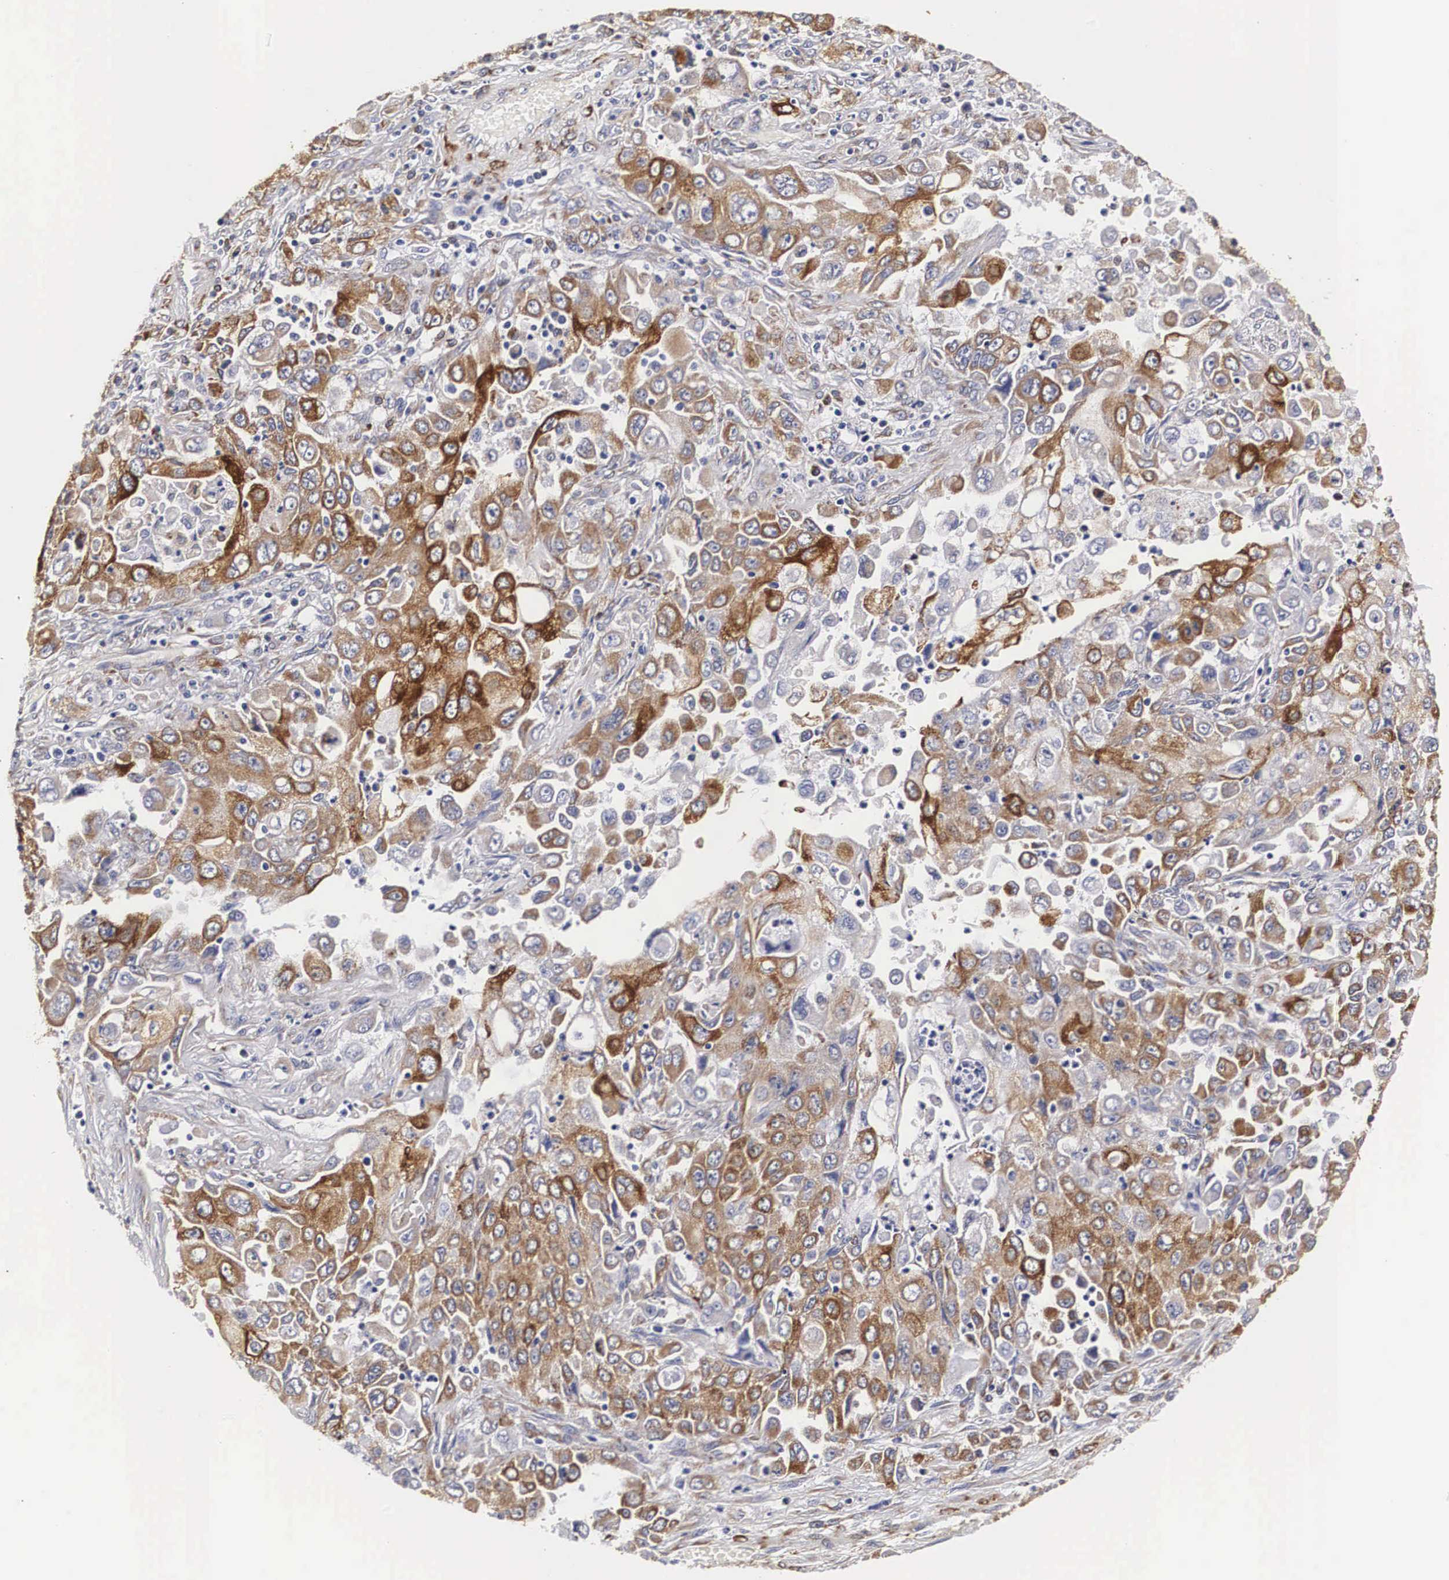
{"staining": {"intensity": "strong", "quantity": "25%-75%", "location": "cytoplasmic/membranous"}, "tissue": "pancreatic cancer", "cell_type": "Tumor cells", "image_type": "cancer", "snomed": [{"axis": "morphology", "description": "Adenocarcinoma, NOS"}, {"axis": "topography", "description": "Pancreas"}], "caption": "Human adenocarcinoma (pancreatic) stained with a brown dye displays strong cytoplasmic/membranous positive expression in approximately 25%-75% of tumor cells.", "gene": "CKAP4", "patient": {"sex": "male", "age": 70}}